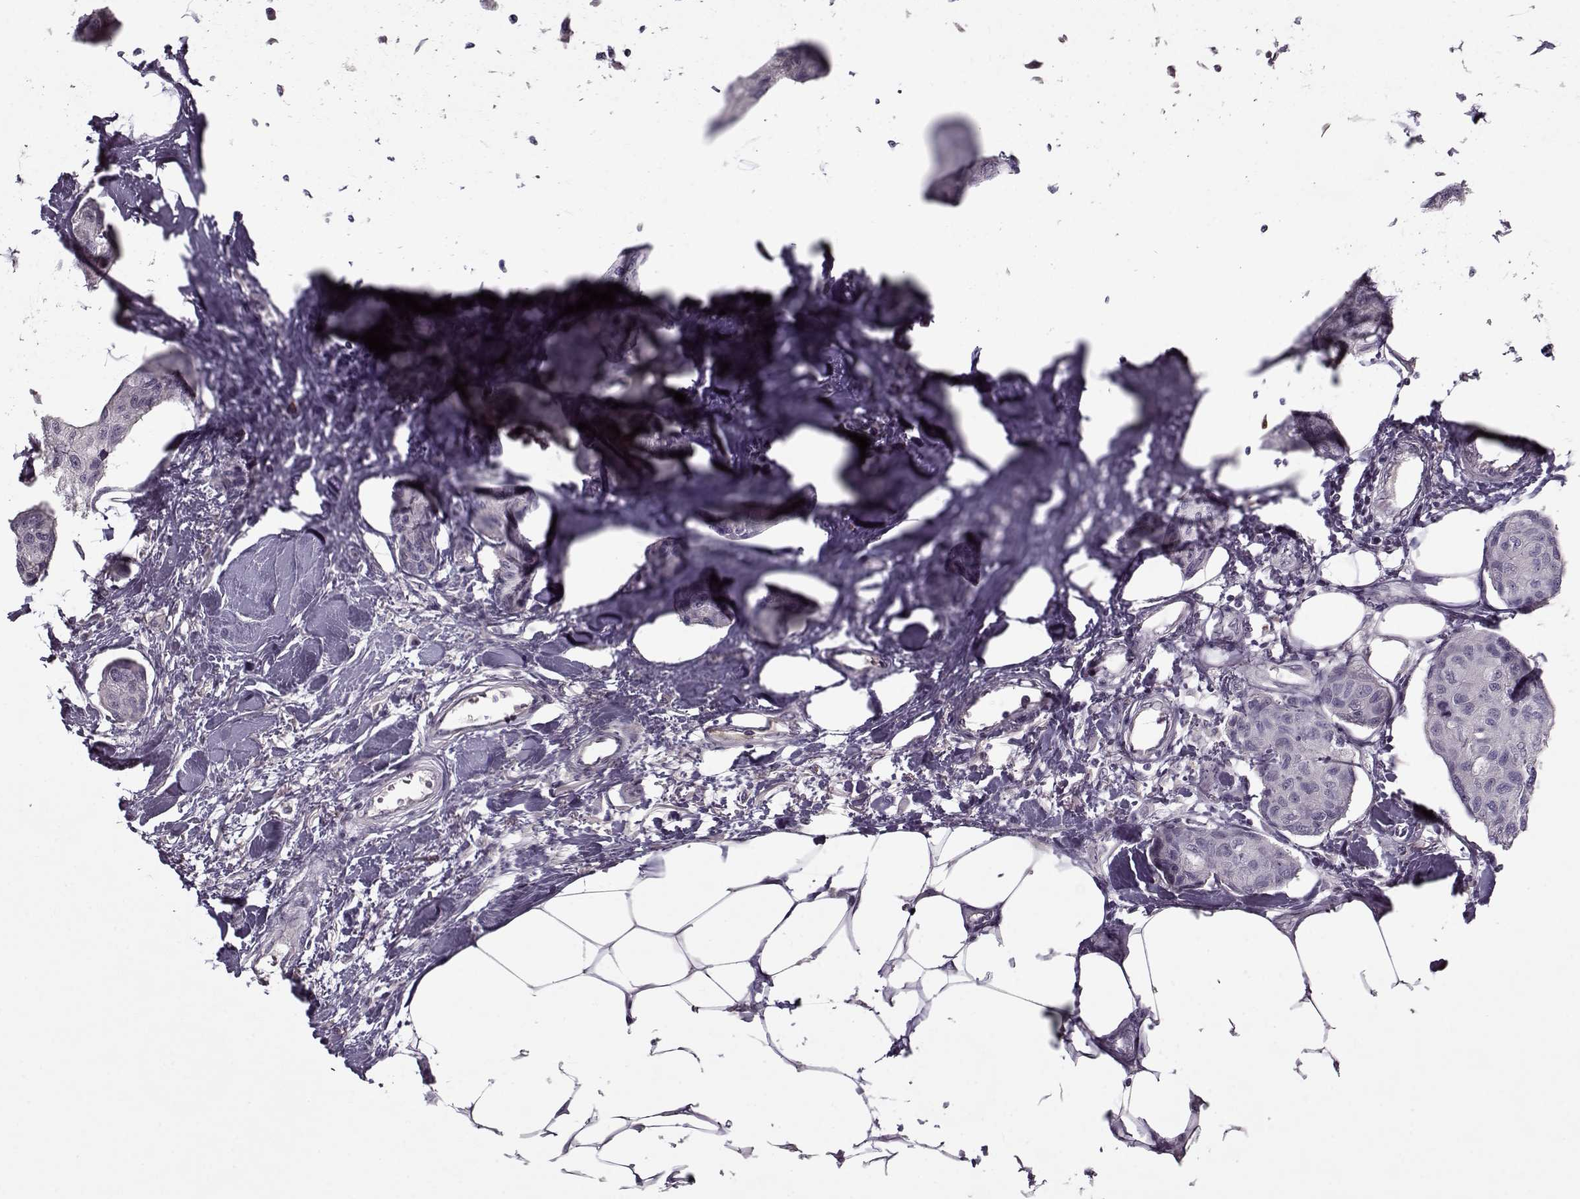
{"staining": {"intensity": "negative", "quantity": "none", "location": "none"}, "tissue": "breast cancer", "cell_type": "Tumor cells", "image_type": "cancer", "snomed": [{"axis": "morphology", "description": "Duct carcinoma"}, {"axis": "topography", "description": "Breast"}], "caption": "Breast cancer was stained to show a protein in brown. There is no significant expression in tumor cells. The staining was performed using DAB to visualize the protein expression in brown, while the nuclei were stained in blue with hematoxylin (Magnification: 20x).", "gene": "KRT9", "patient": {"sex": "female", "age": 80}}